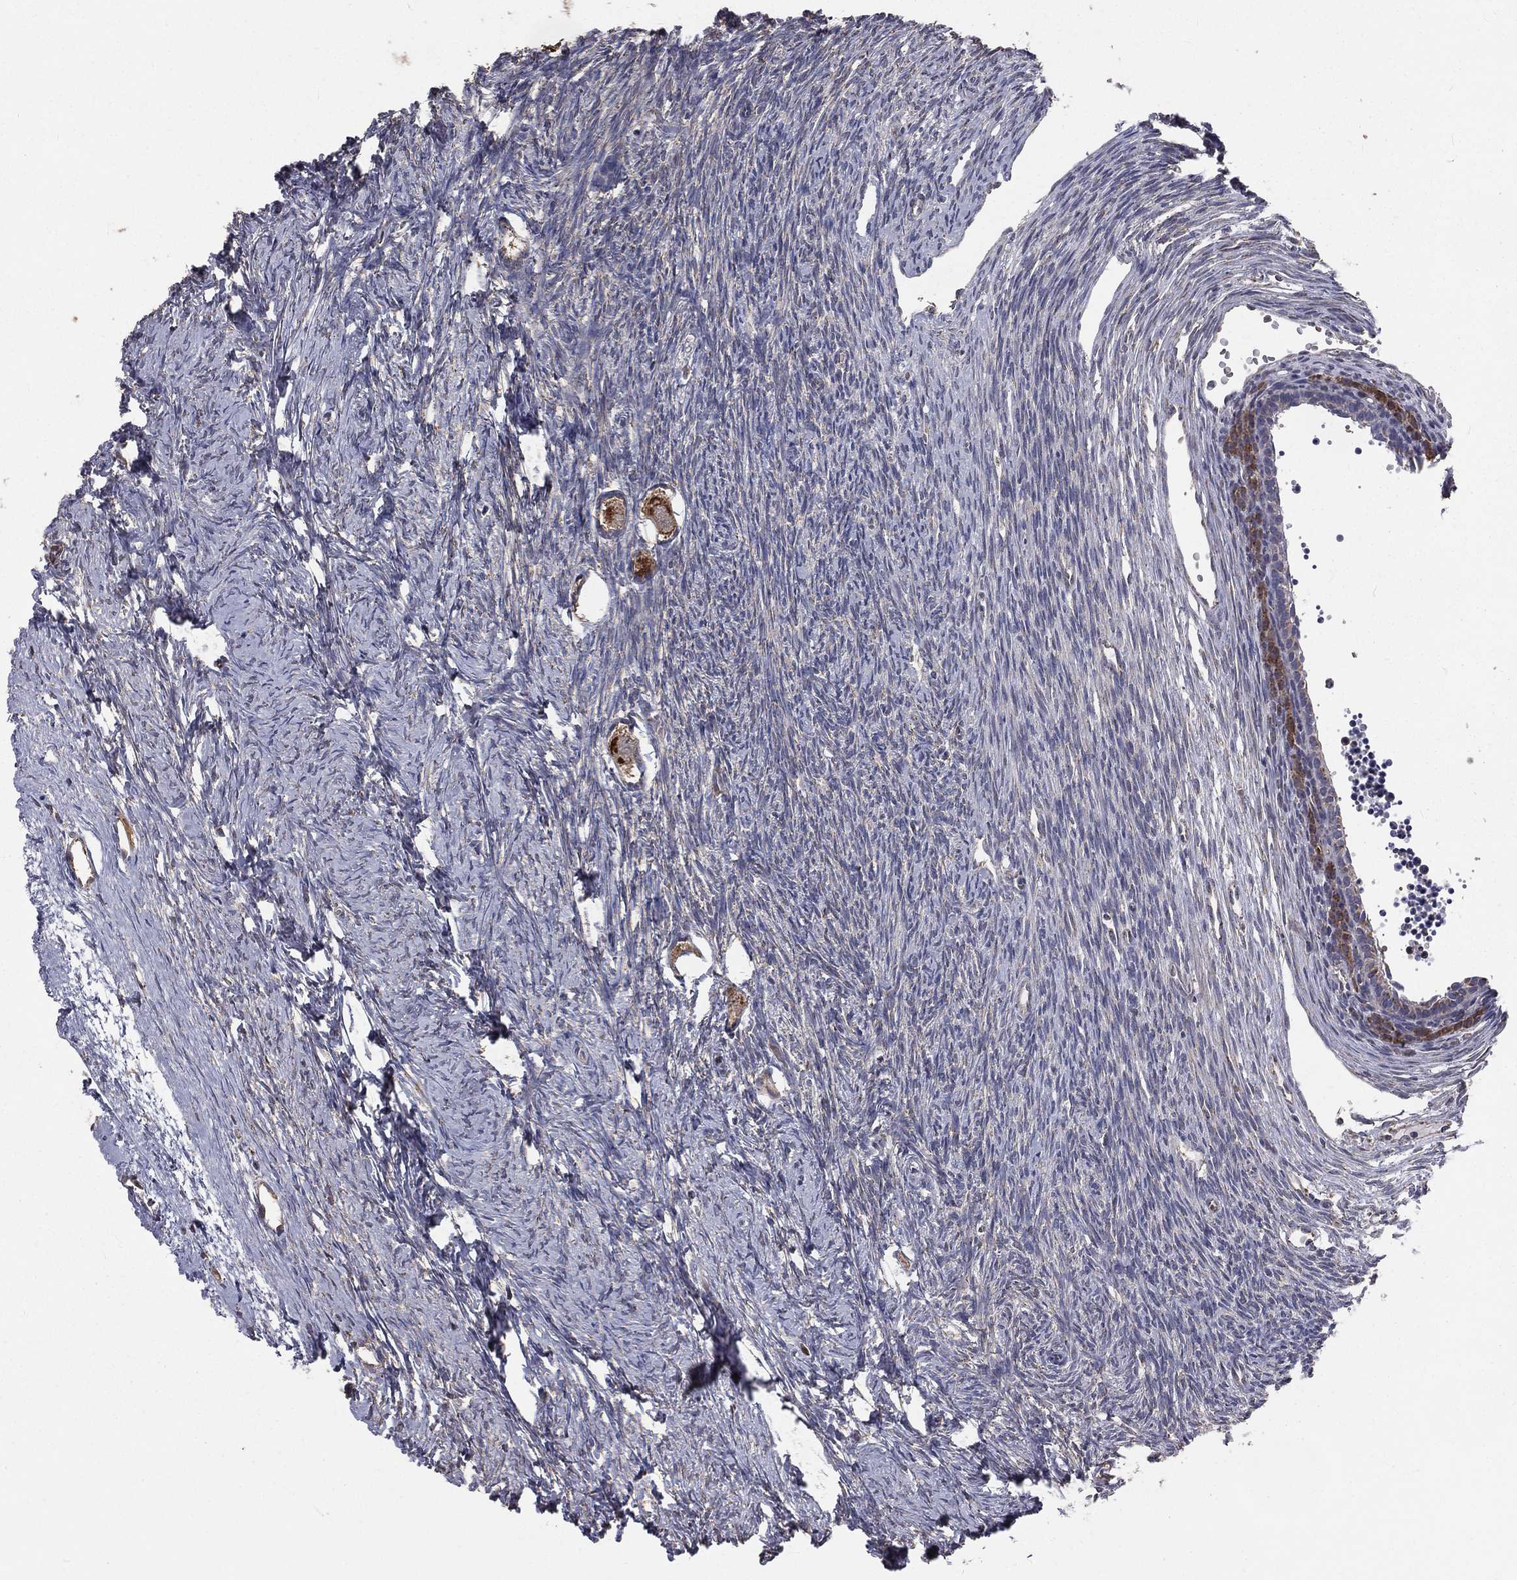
{"staining": {"intensity": "strong", "quantity": "<25%", "location": "cytoplasmic/membranous"}, "tissue": "ovary", "cell_type": "Follicle cells", "image_type": "normal", "snomed": [{"axis": "morphology", "description": "Normal tissue, NOS"}, {"axis": "topography", "description": "Ovary"}], "caption": "Ovary stained with immunohistochemistry reveals strong cytoplasmic/membranous expression in about <25% of follicle cells. (DAB (3,3'-diaminobenzidine) = brown stain, brightfield microscopy at high magnification).", "gene": "MRPL46", "patient": {"sex": "female", "age": 27}}